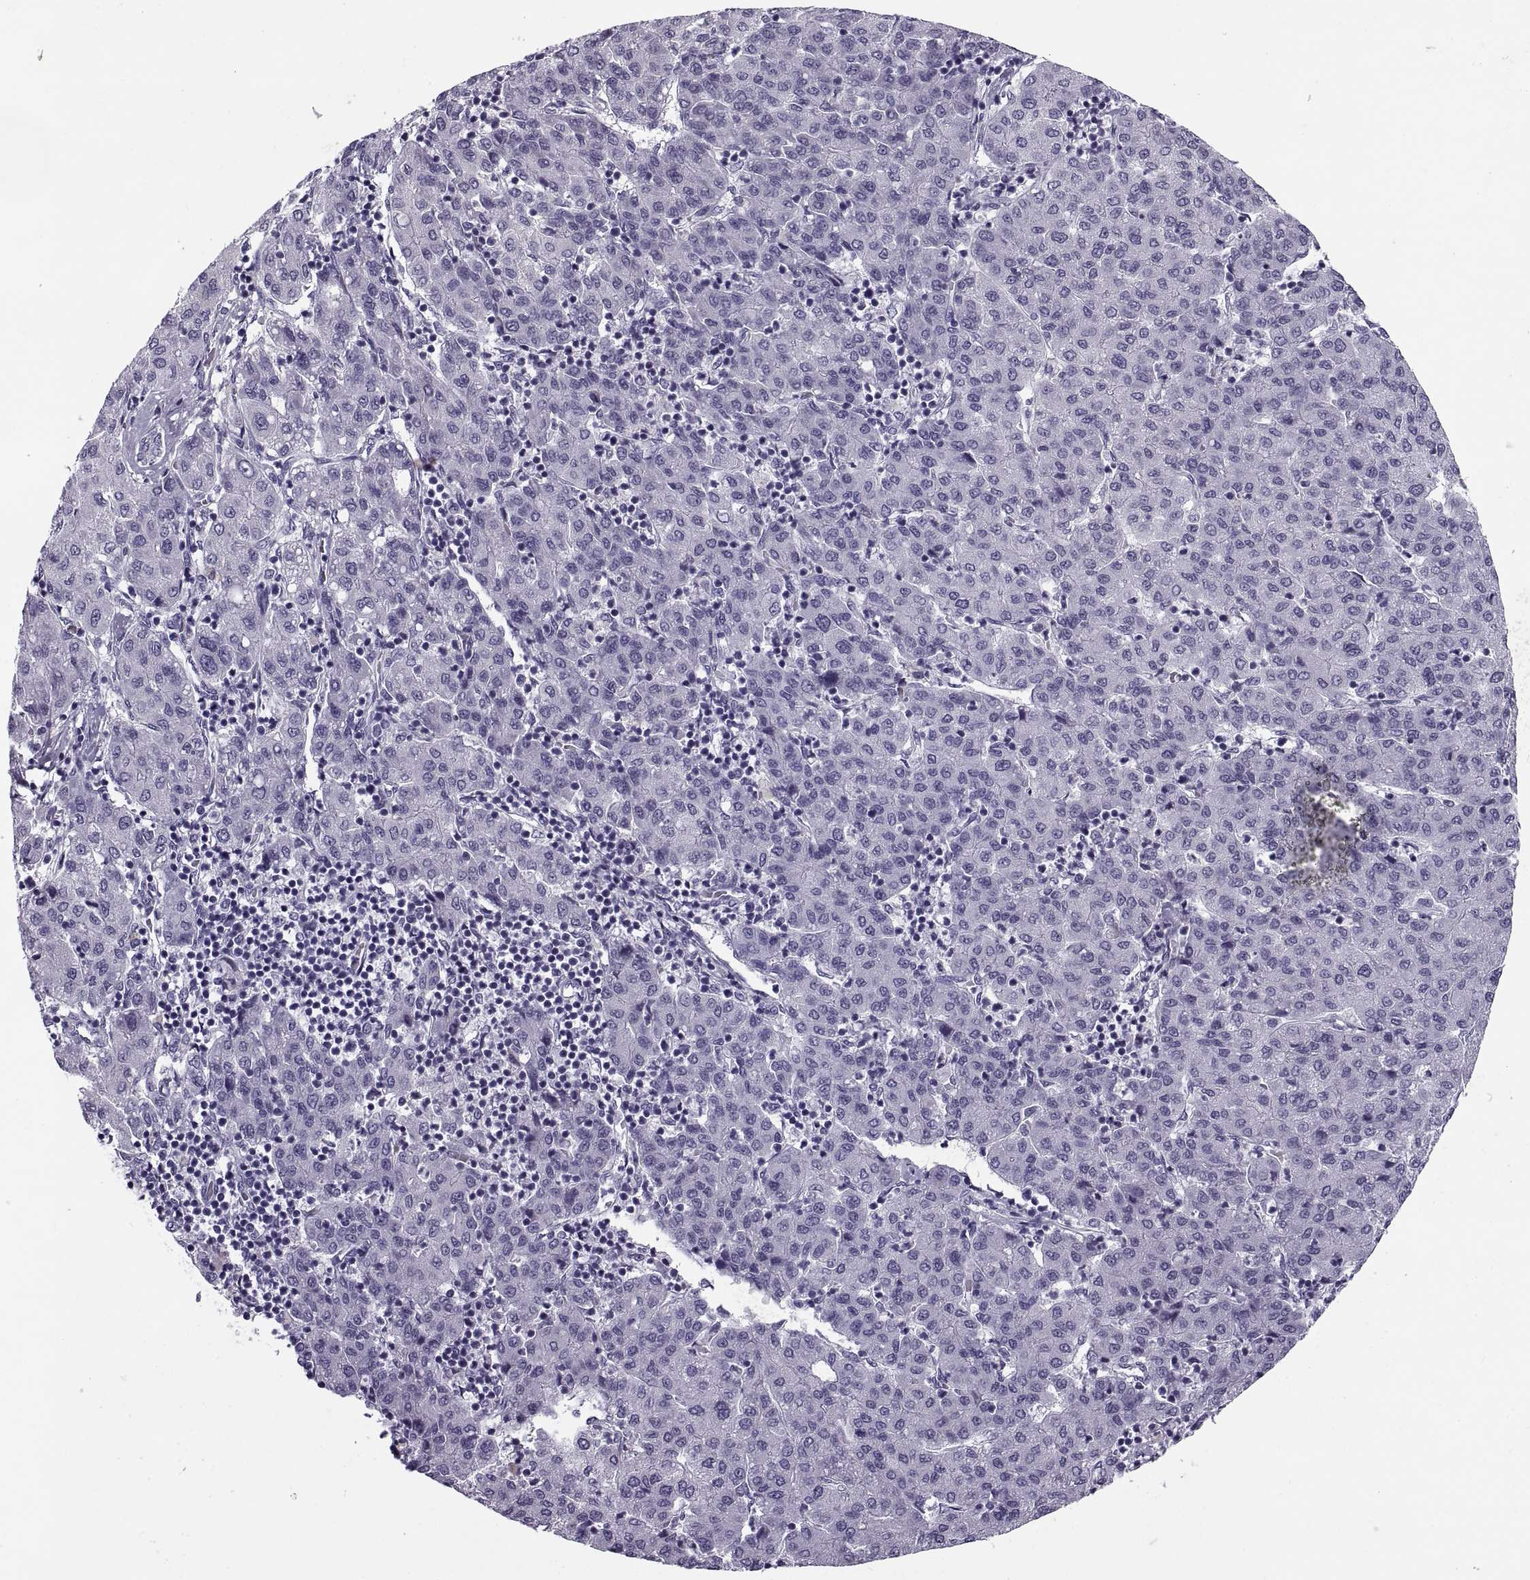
{"staining": {"intensity": "negative", "quantity": "none", "location": "none"}, "tissue": "liver cancer", "cell_type": "Tumor cells", "image_type": "cancer", "snomed": [{"axis": "morphology", "description": "Carcinoma, Hepatocellular, NOS"}, {"axis": "topography", "description": "Liver"}], "caption": "IHC micrograph of neoplastic tissue: human liver hepatocellular carcinoma stained with DAB (3,3'-diaminobenzidine) demonstrates no significant protein staining in tumor cells. The staining was performed using DAB (3,3'-diaminobenzidine) to visualize the protein expression in brown, while the nuclei were stained in blue with hematoxylin (Magnification: 20x).", "gene": "TBC1D3G", "patient": {"sex": "male", "age": 65}}